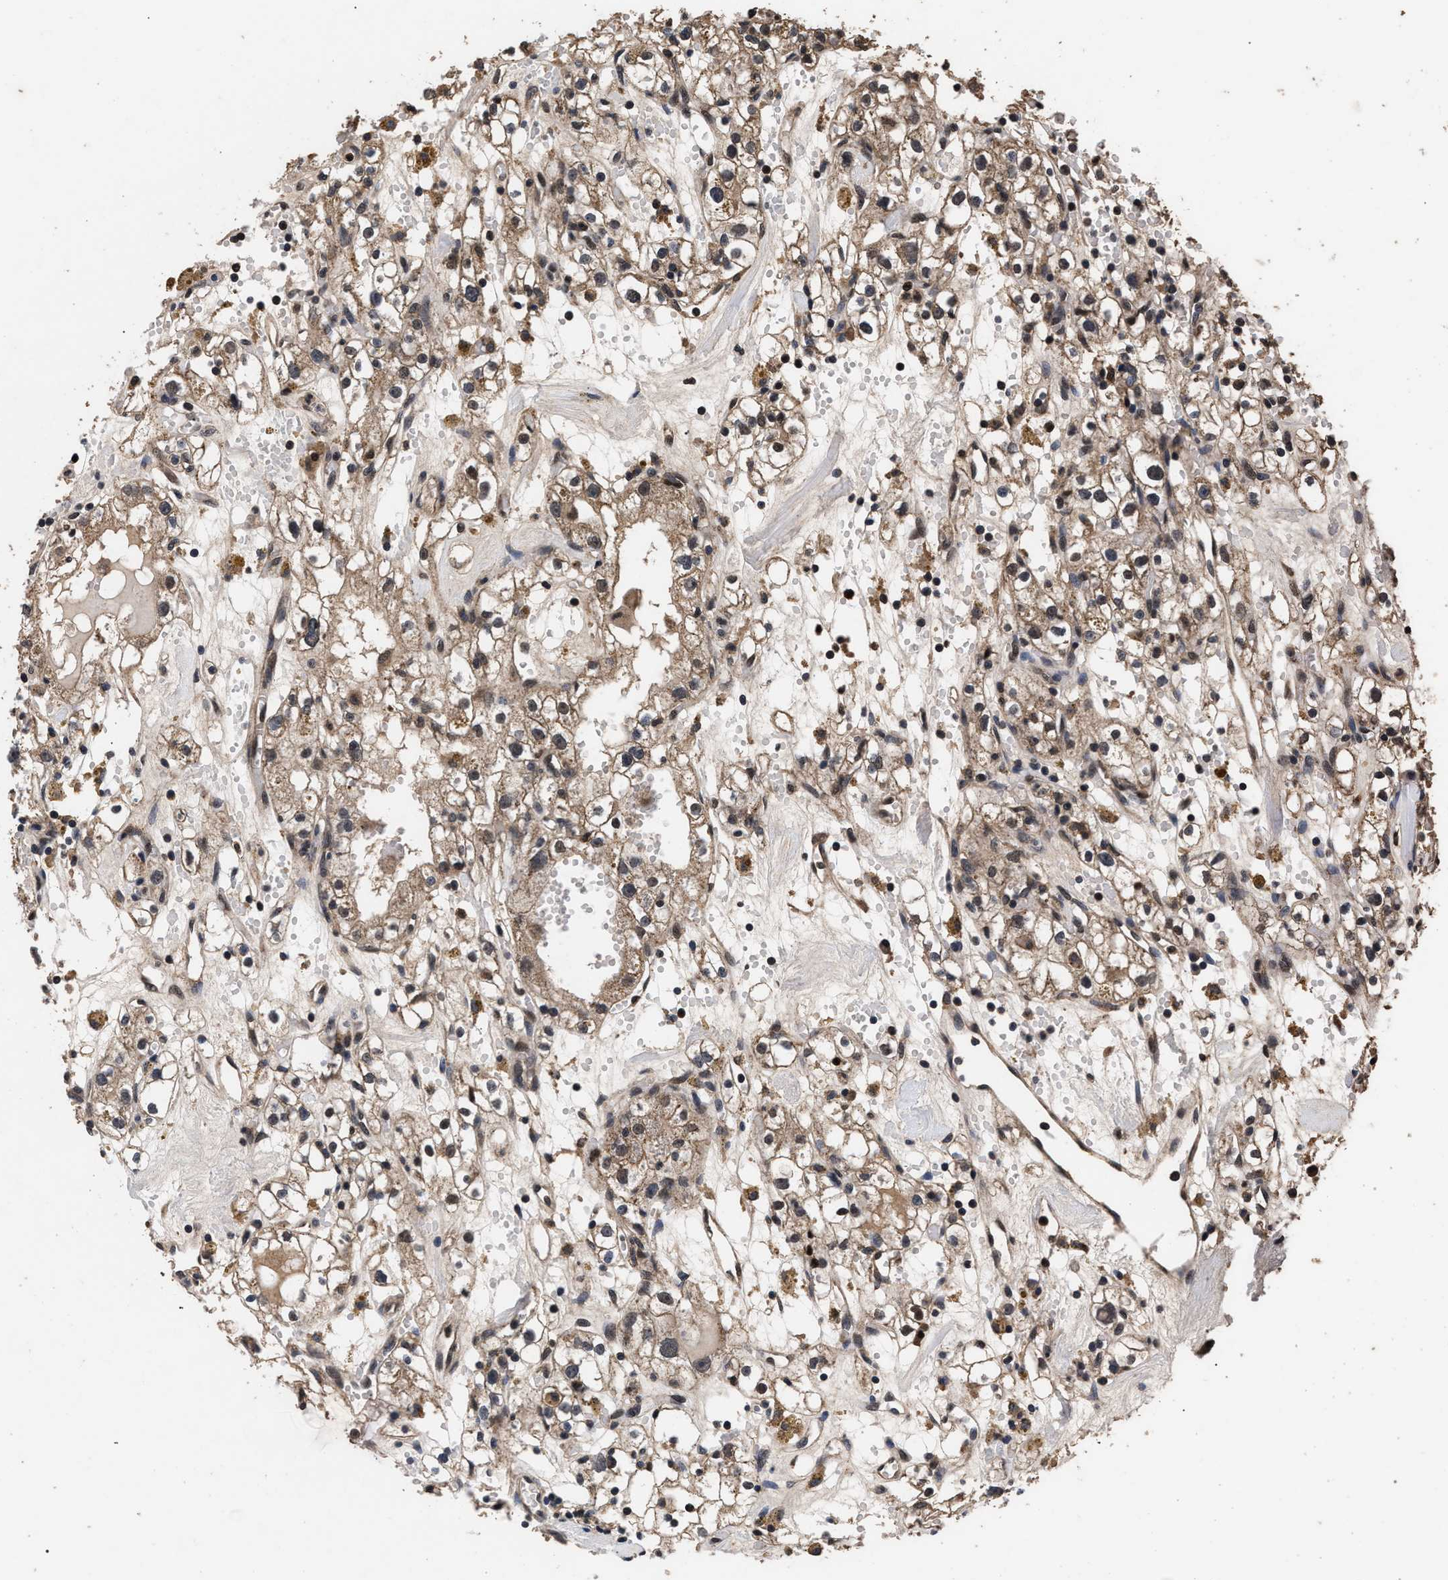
{"staining": {"intensity": "moderate", "quantity": ">75%", "location": "cytoplasmic/membranous"}, "tissue": "renal cancer", "cell_type": "Tumor cells", "image_type": "cancer", "snomed": [{"axis": "morphology", "description": "Adenocarcinoma, NOS"}, {"axis": "topography", "description": "Kidney"}], "caption": "Moderate cytoplasmic/membranous staining for a protein is present in approximately >75% of tumor cells of adenocarcinoma (renal) using IHC.", "gene": "ACOX1", "patient": {"sex": "male", "age": 56}}